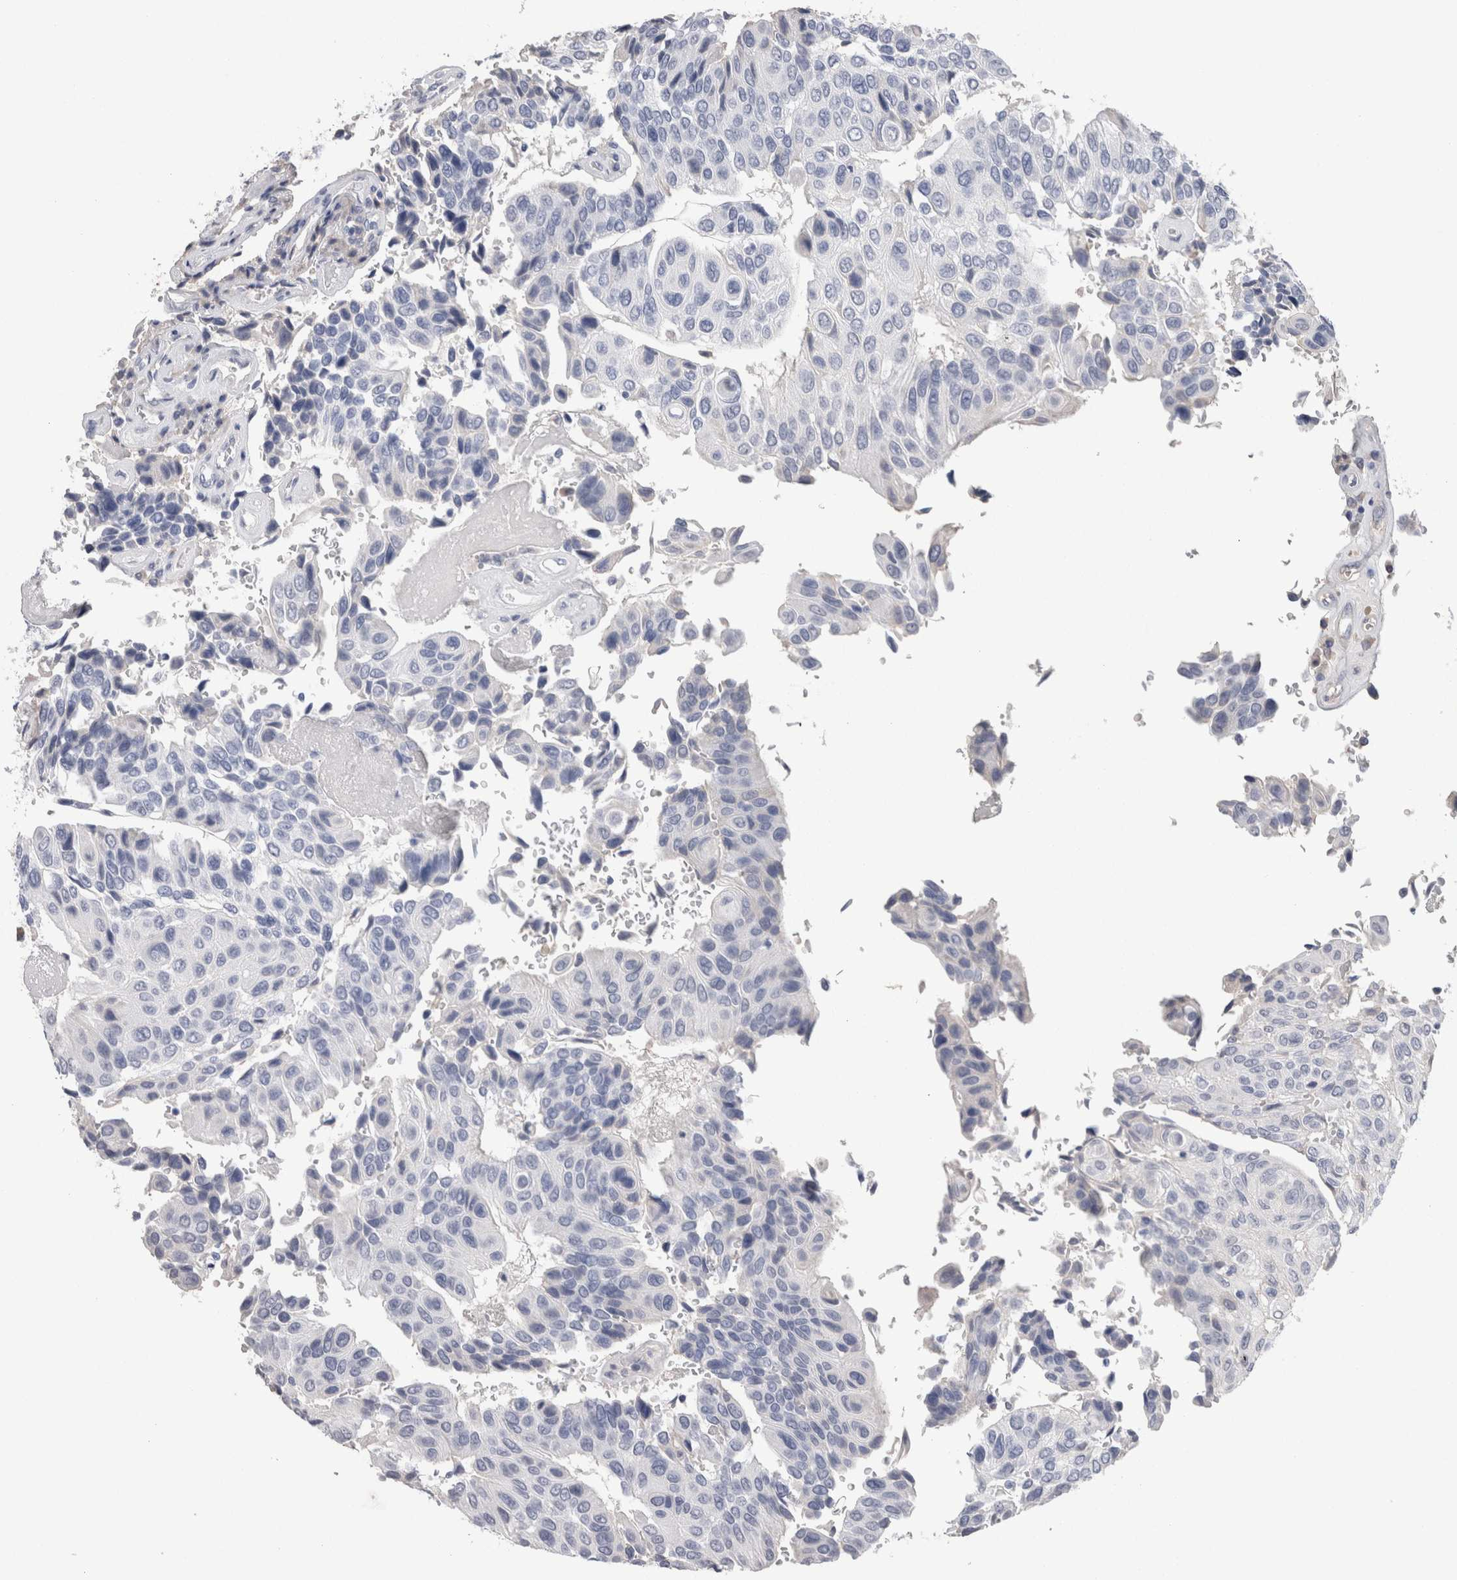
{"staining": {"intensity": "negative", "quantity": "none", "location": "none"}, "tissue": "urothelial cancer", "cell_type": "Tumor cells", "image_type": "cancer", "snomed": [{"axis": "morphology", "description": "Urothelial carcinoma, High grade"}, {"axis": "topography", "description": "Urinary bladder"}], "caption": "DAB immunohistochemical staining of high-grade urothelial carcinoma demonstrates no significant staining in tumor cells. Nuclei are stained in blue.", "gene": "FABP4", "patient": {"sex": "male", "age": 66}}